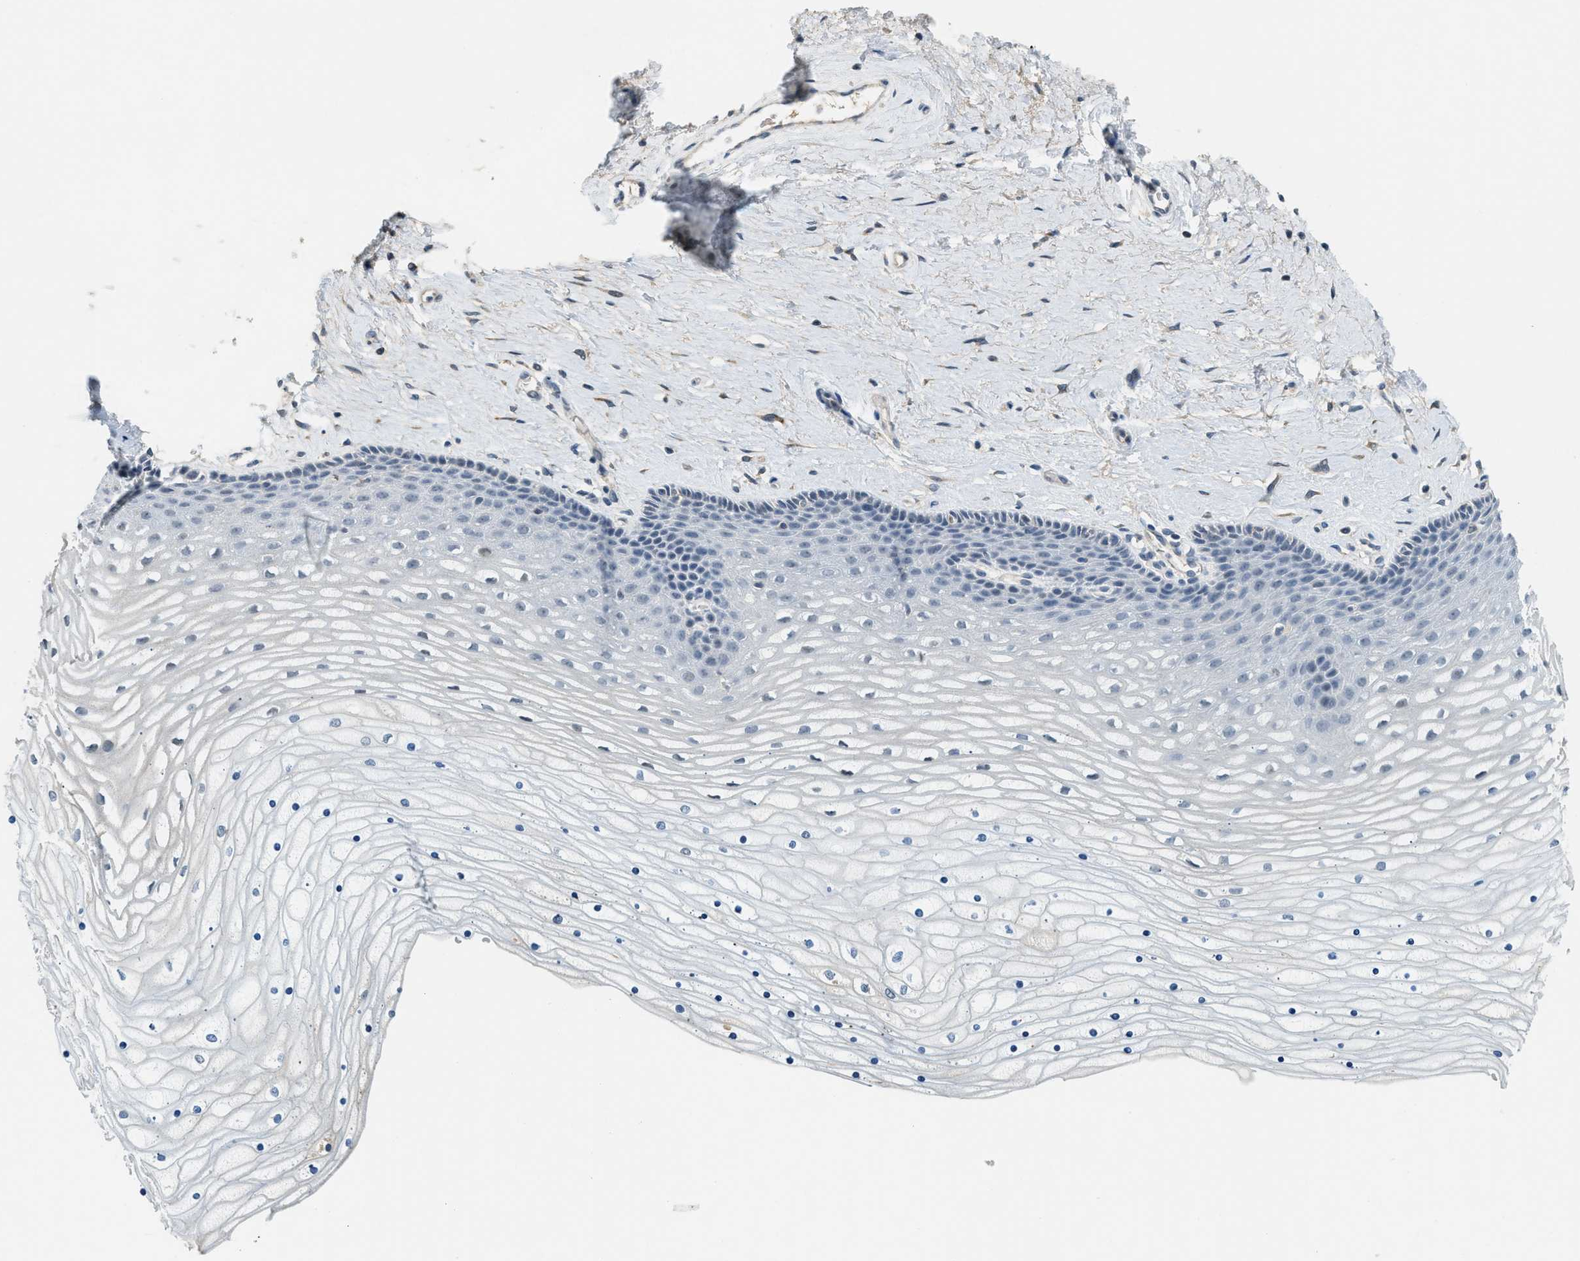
{"staining": {"intensity": "negative", "quantity": "none", "location": "none"}, "tissue": "cervix", "cell_type": "Glandular cells", "image_type": "normal", "snomed": [{"axis": "morphology", "description": "Normal tissue, NOS"}, {"axis": "topography", "description": "Cervix"}], "caption": "Immunohistochemistry (IHC) image of benign cervix: cervix stained with DAB (3,3'-diaminobenzidine) reveals no significant protein positivity in glandular cells.", "gene": "TMEM154", "patient": {"sex": "female", "age": 39}}